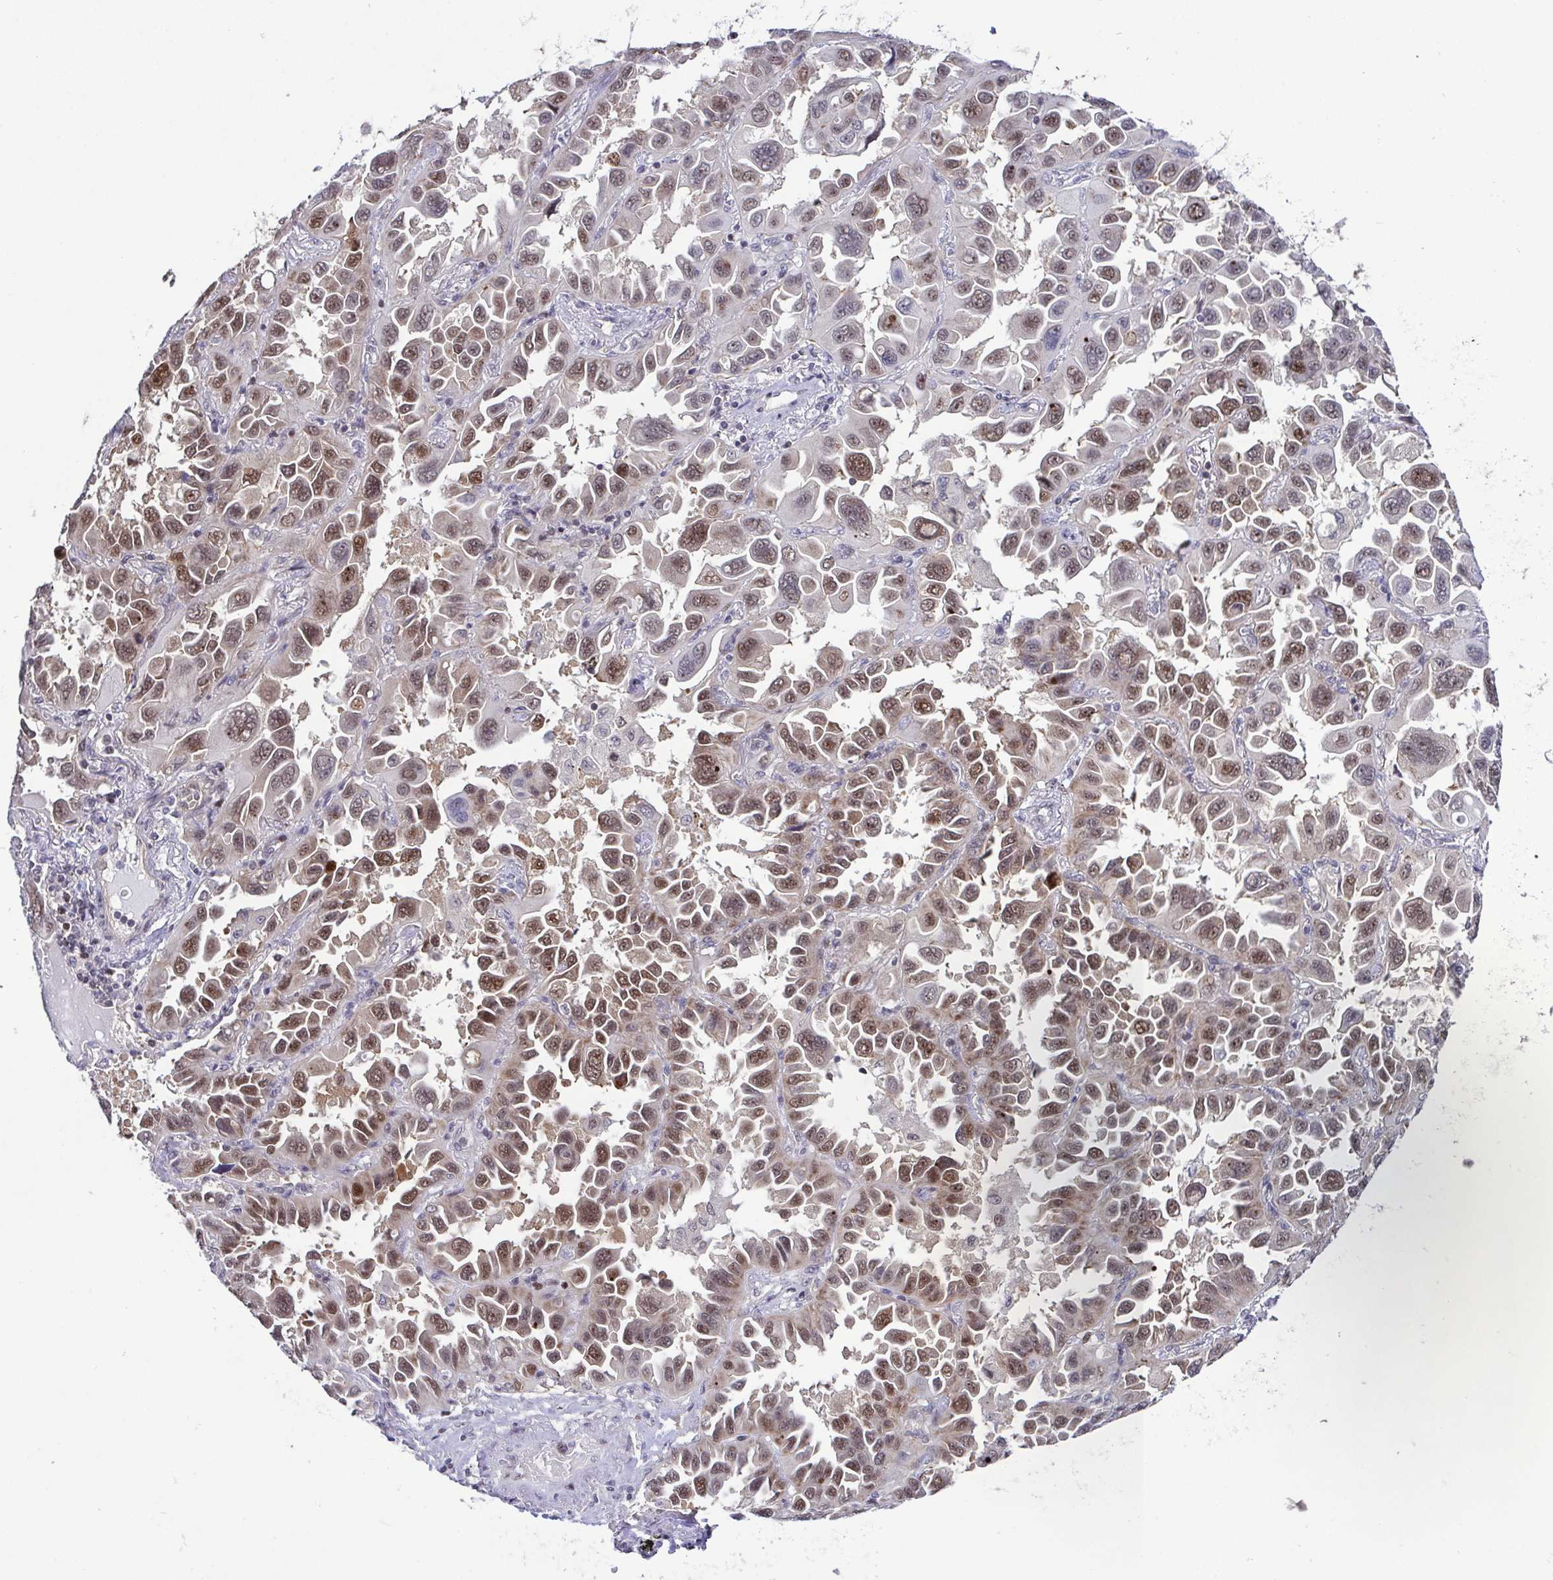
{"staining": {"intensity": "moderate", "quantity": "25%-75%", "location": "nuclear"}, "tissue": "lung cancer", "cell_type": "Tumor cells", "image_type": "cancer", "snomed": [{"axis": "morphology", "description": "Adenocarcinoma, NOS"}, {"axis": "topography", "description": "Lung"}], "caption": "Moderate nuclear expression is appreciated in approximately 25%-75% of tumor cells in lung cancer.", "gene": "DNAJB1", "patient": {"sex": "male", "age": 64}}